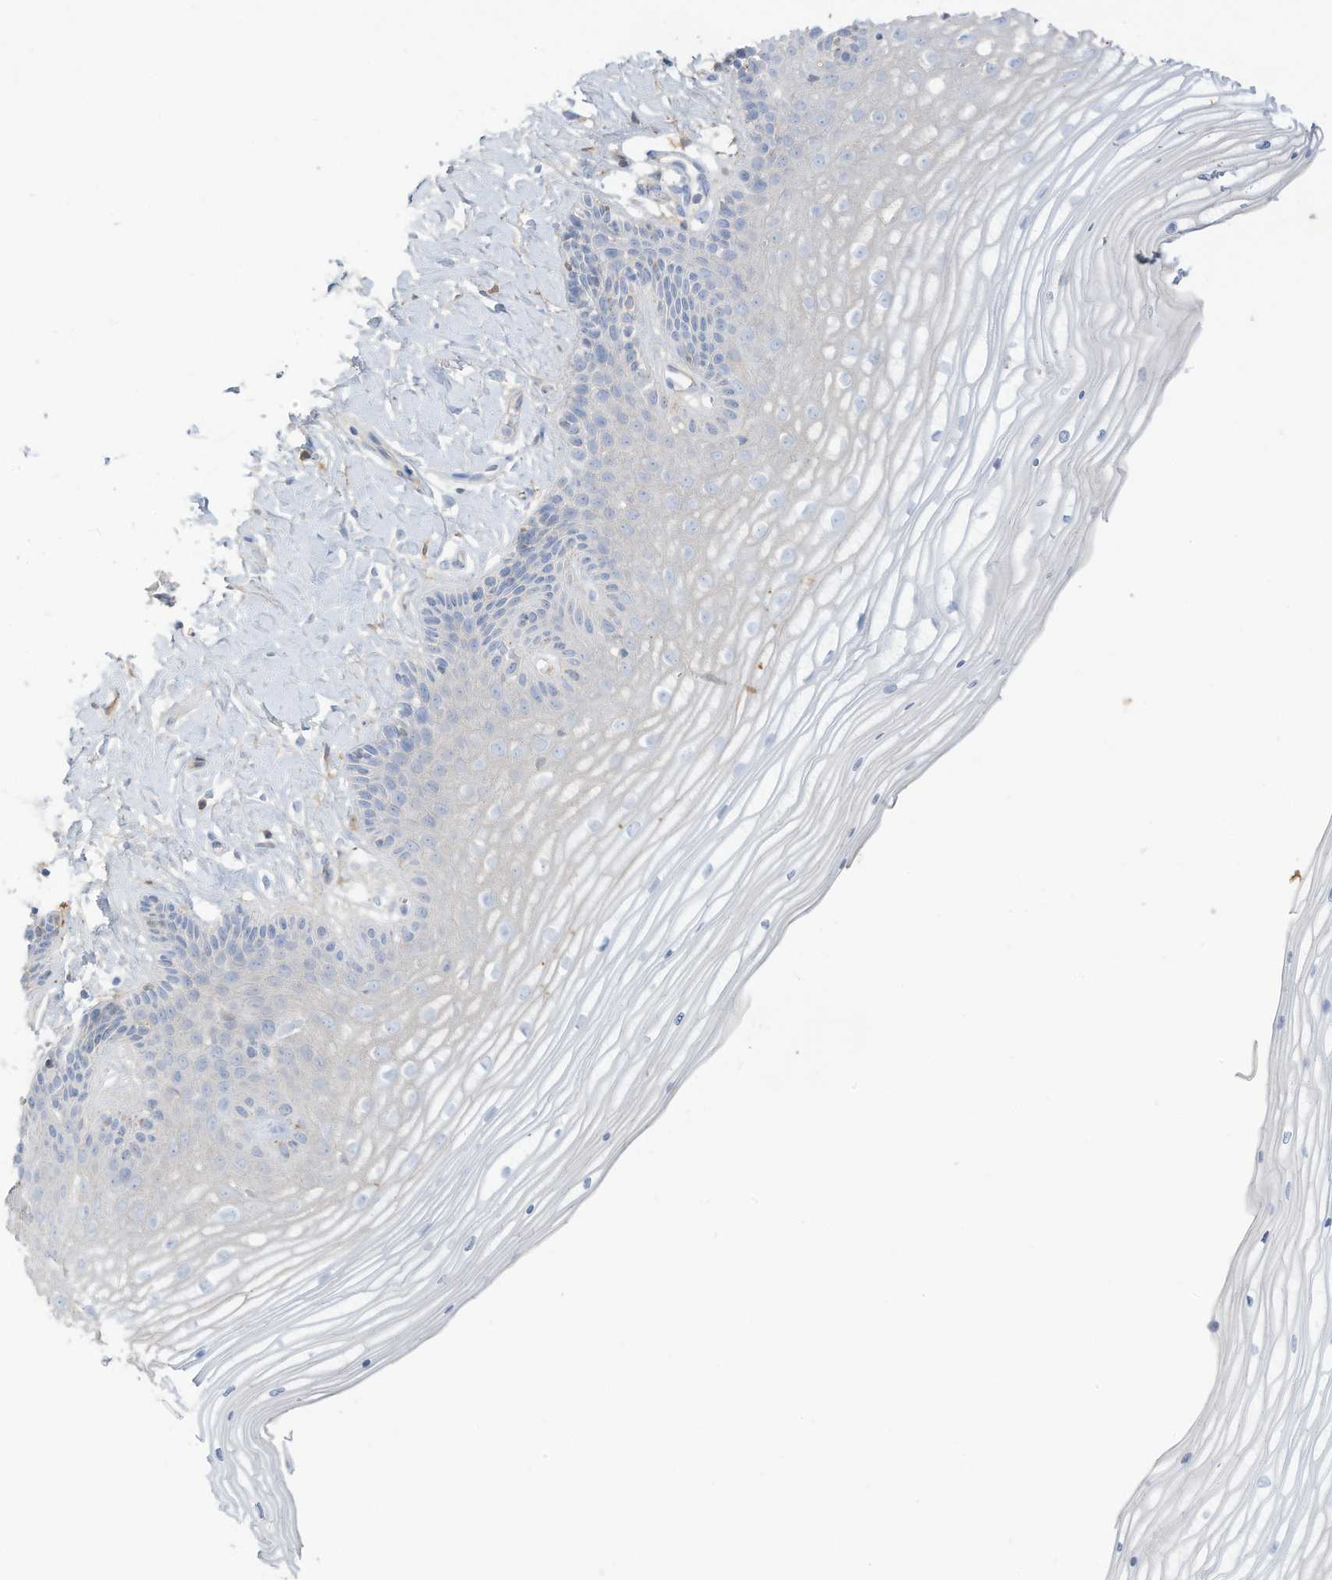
{"staining": {"intensity": "weak", "quantity": "<25%", "location": "cytoplasmic/membranous"}, "tissue": "vagina", "cell_type": "Squamous epithelial cells", "image_type": "normal", "snomed": [{"axis": "morphology", "description": "Normal tissue, NOS"}, {"axis": "topography", "description": "Vagina"}, {"axis": "topography", "description": "Cervix"}], "caption": "This image is of normal vagina stained with immunohistochemistry (IHC) to label a protein in brown with the nuclei are counter-stained blue. There is no staining in squamous epithelial cells. (DAB (3,3'-diaminobenzidine) IHC, high magnification).", "gene": "HSD17B13", "patient": {"sex": "female", "age": 40}}